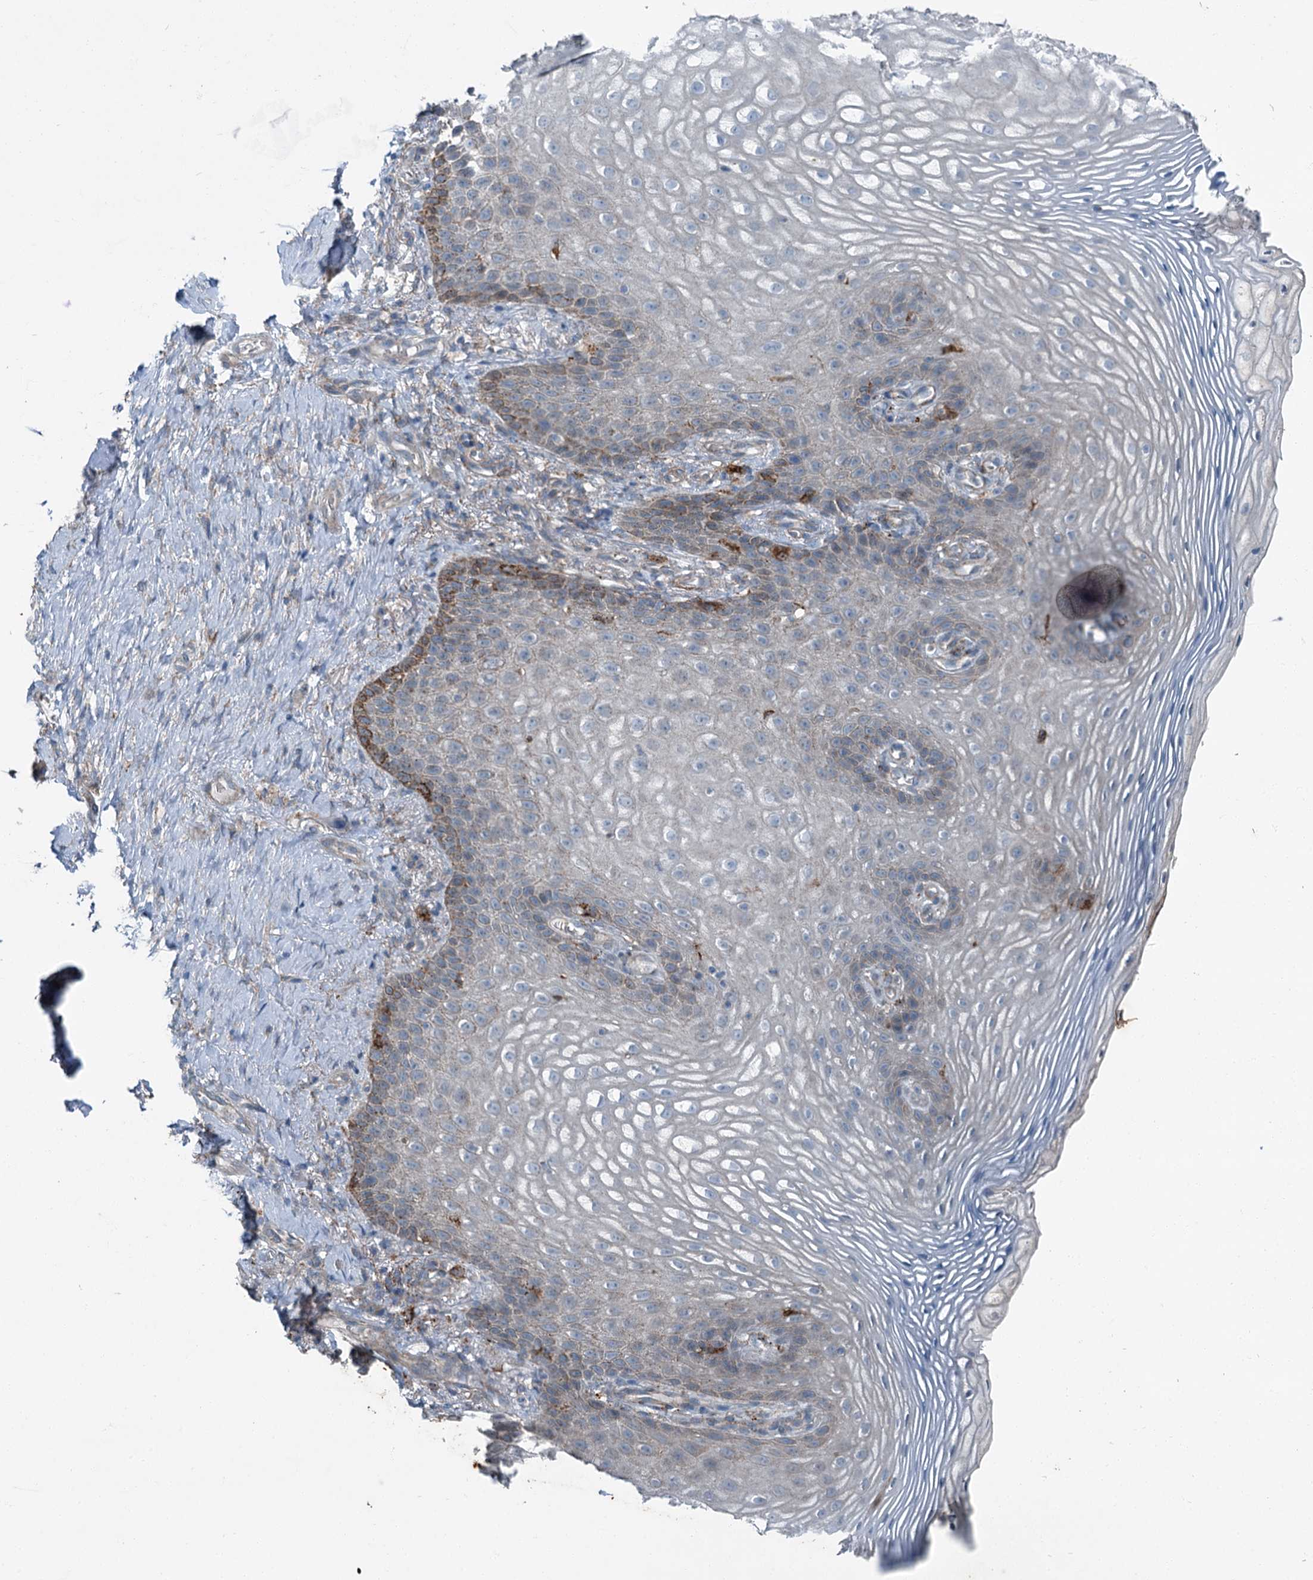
{"staining": {"intensity": "moderate", "quantity": "<25%", "location": "cytoplasmic/membranous"}, "tissue": "vagina", "cell_type": "Squamous epithelial cells", "image_type": "normal", "snomed": [{"axis": "morphology", "description": "Normal tissue, NOS"}, {"axis": "topography", "description": "Vagina"}], "caption": "IHC histopathology image of normal human vagina stained for a protein (brown), which reveals low levels of moderate cytoplasmic/membranous expression in about <25% of squamous epithelial cells.", "gene": "AXL", "patient": {"sex": "female", "age": 60}}